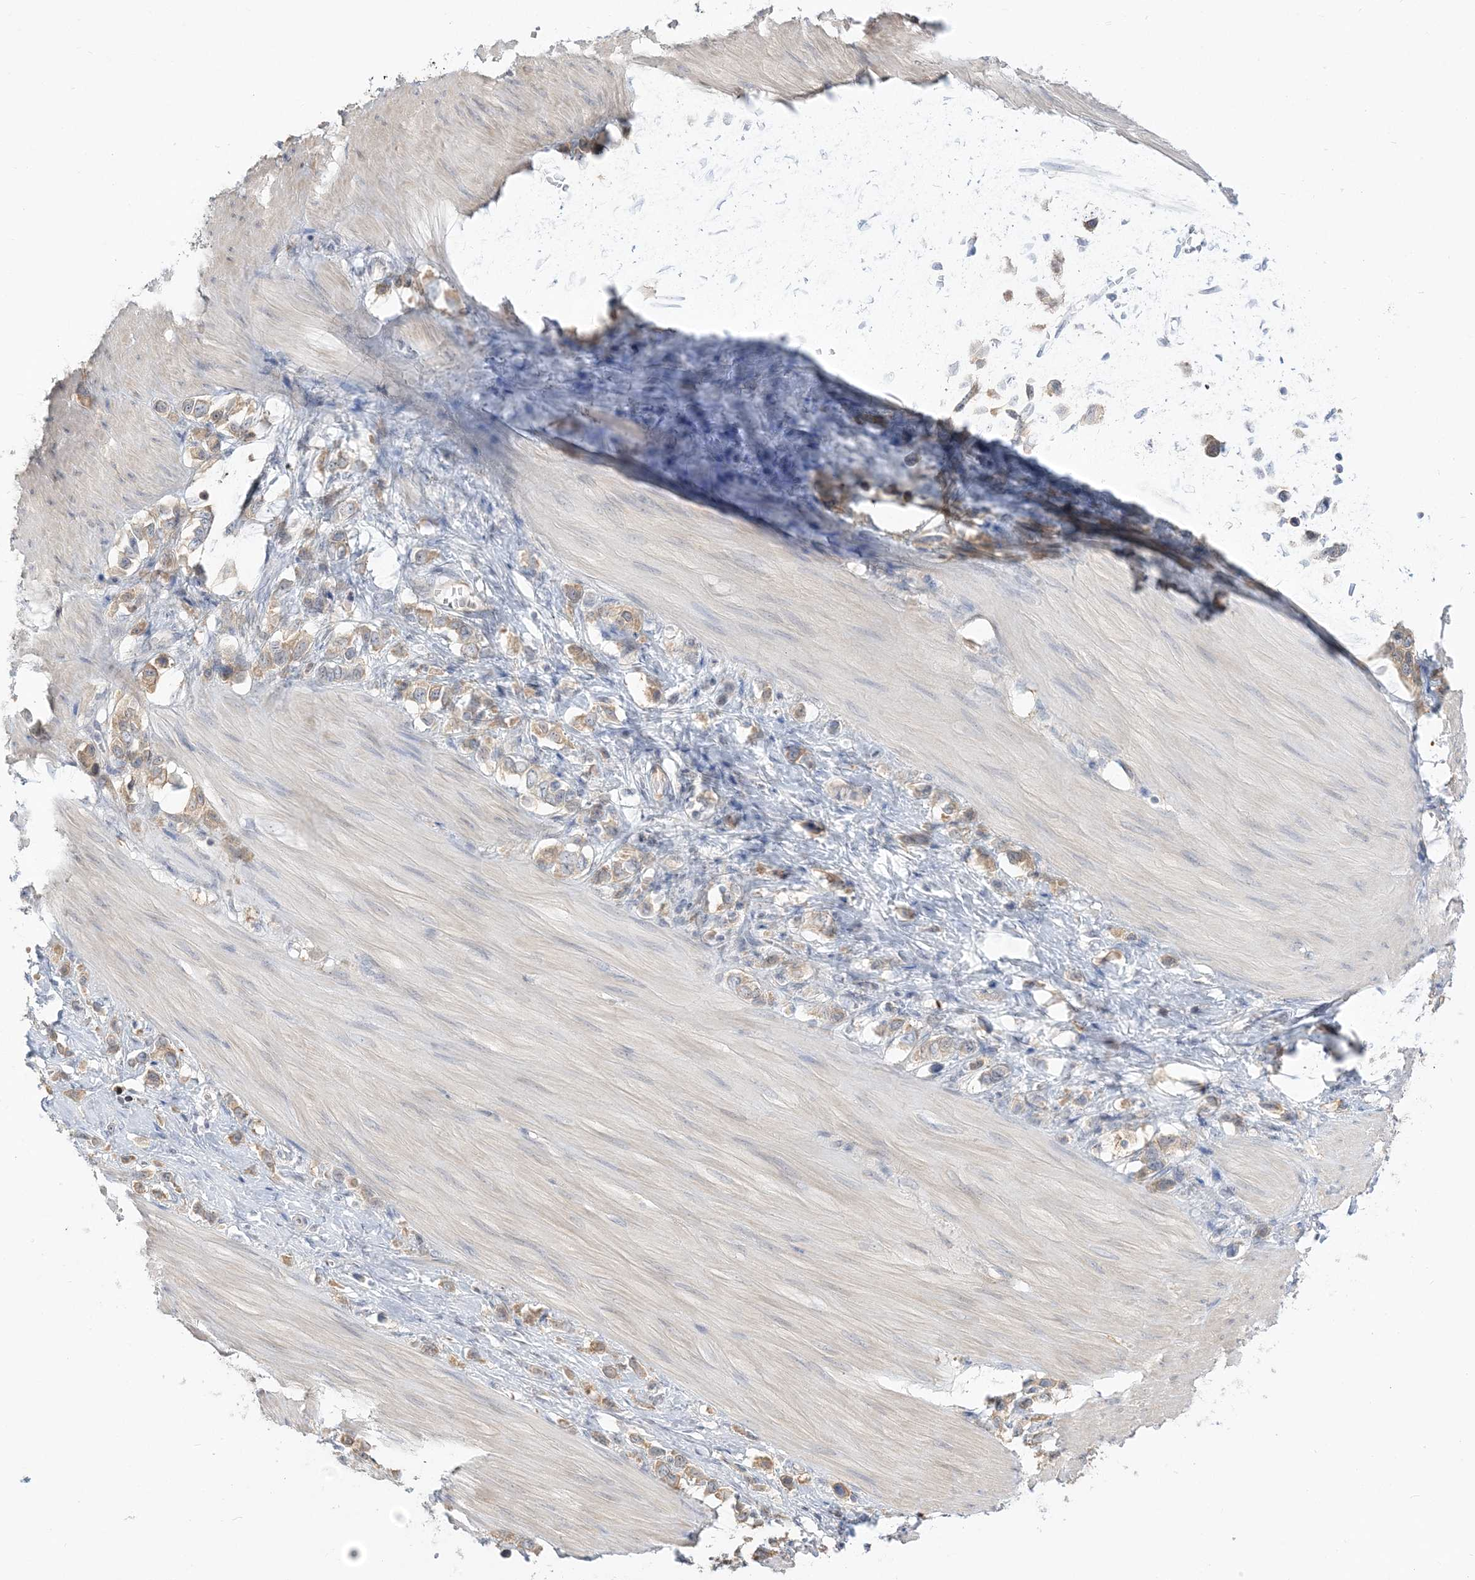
{"staining": {"intensity": "weak", "quantity": "25%-75%", "location": "cytoplasmic/membranous"}, "tissue": "stomach cancer", "cell_type": "Tumor cells", "image_type": "cancer", "snomed": [{"axis": "morphology", "description": "Adenocarcinoma, NOS"}, {"axis": "topography", "description": "Stomach"}], "caption": "The photomicrograph shows immunohistochemical staining of adenocarcinoma (stomach). There is weak cytoplasmic/membranous positivity is seen in approximately 25%-75% of tumor cells. (DAB (3,3'-diaminobenzidine) IHC with brightfield microscopy, high magnification).", "gene": "THADA", "patient": {"sex": "female", "age": 65}}